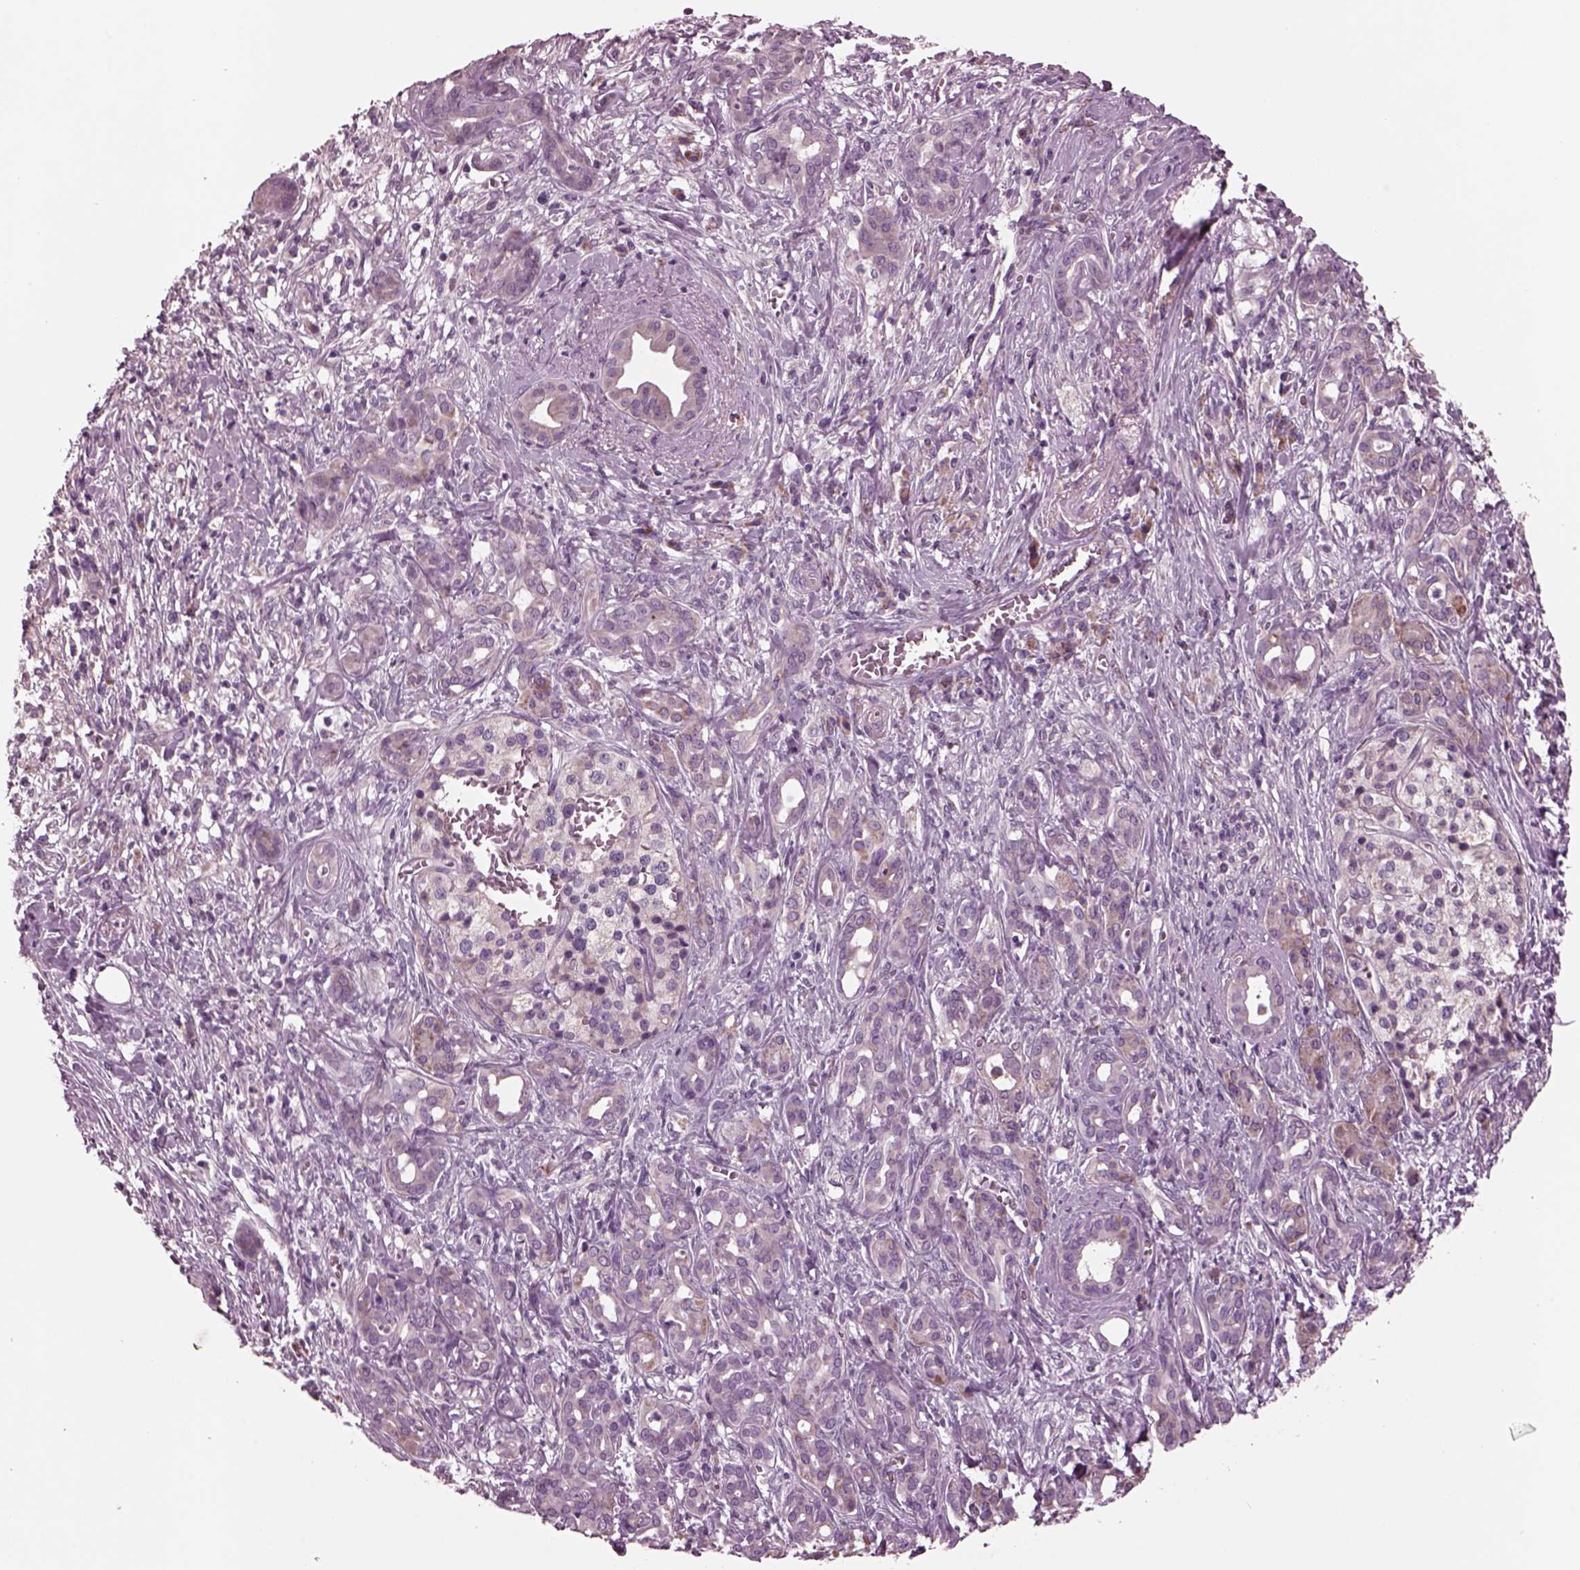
{"staining": {"intensity": "weak", "quantity": "25%-75%", "location": "cytoplasmic/membranous"}, "tissue": "pancreatic cancer", "cell_type": "Tumor cells", "image_type": "cancer", "snomed": [{"axis": "morphology", "description": "Adenocarcinoma, NOS"}, {"axis": "topography", "description": "Pancreas"}], "caption": "Immunohistochemical staining of pancreatic adenocarcinoma shows low levels of weak cytoplasmic/membranous expression in about 25%-75% of tumor cells.", "gene": "AP4M1", "patient": {"sex": "male", "age": 61}}